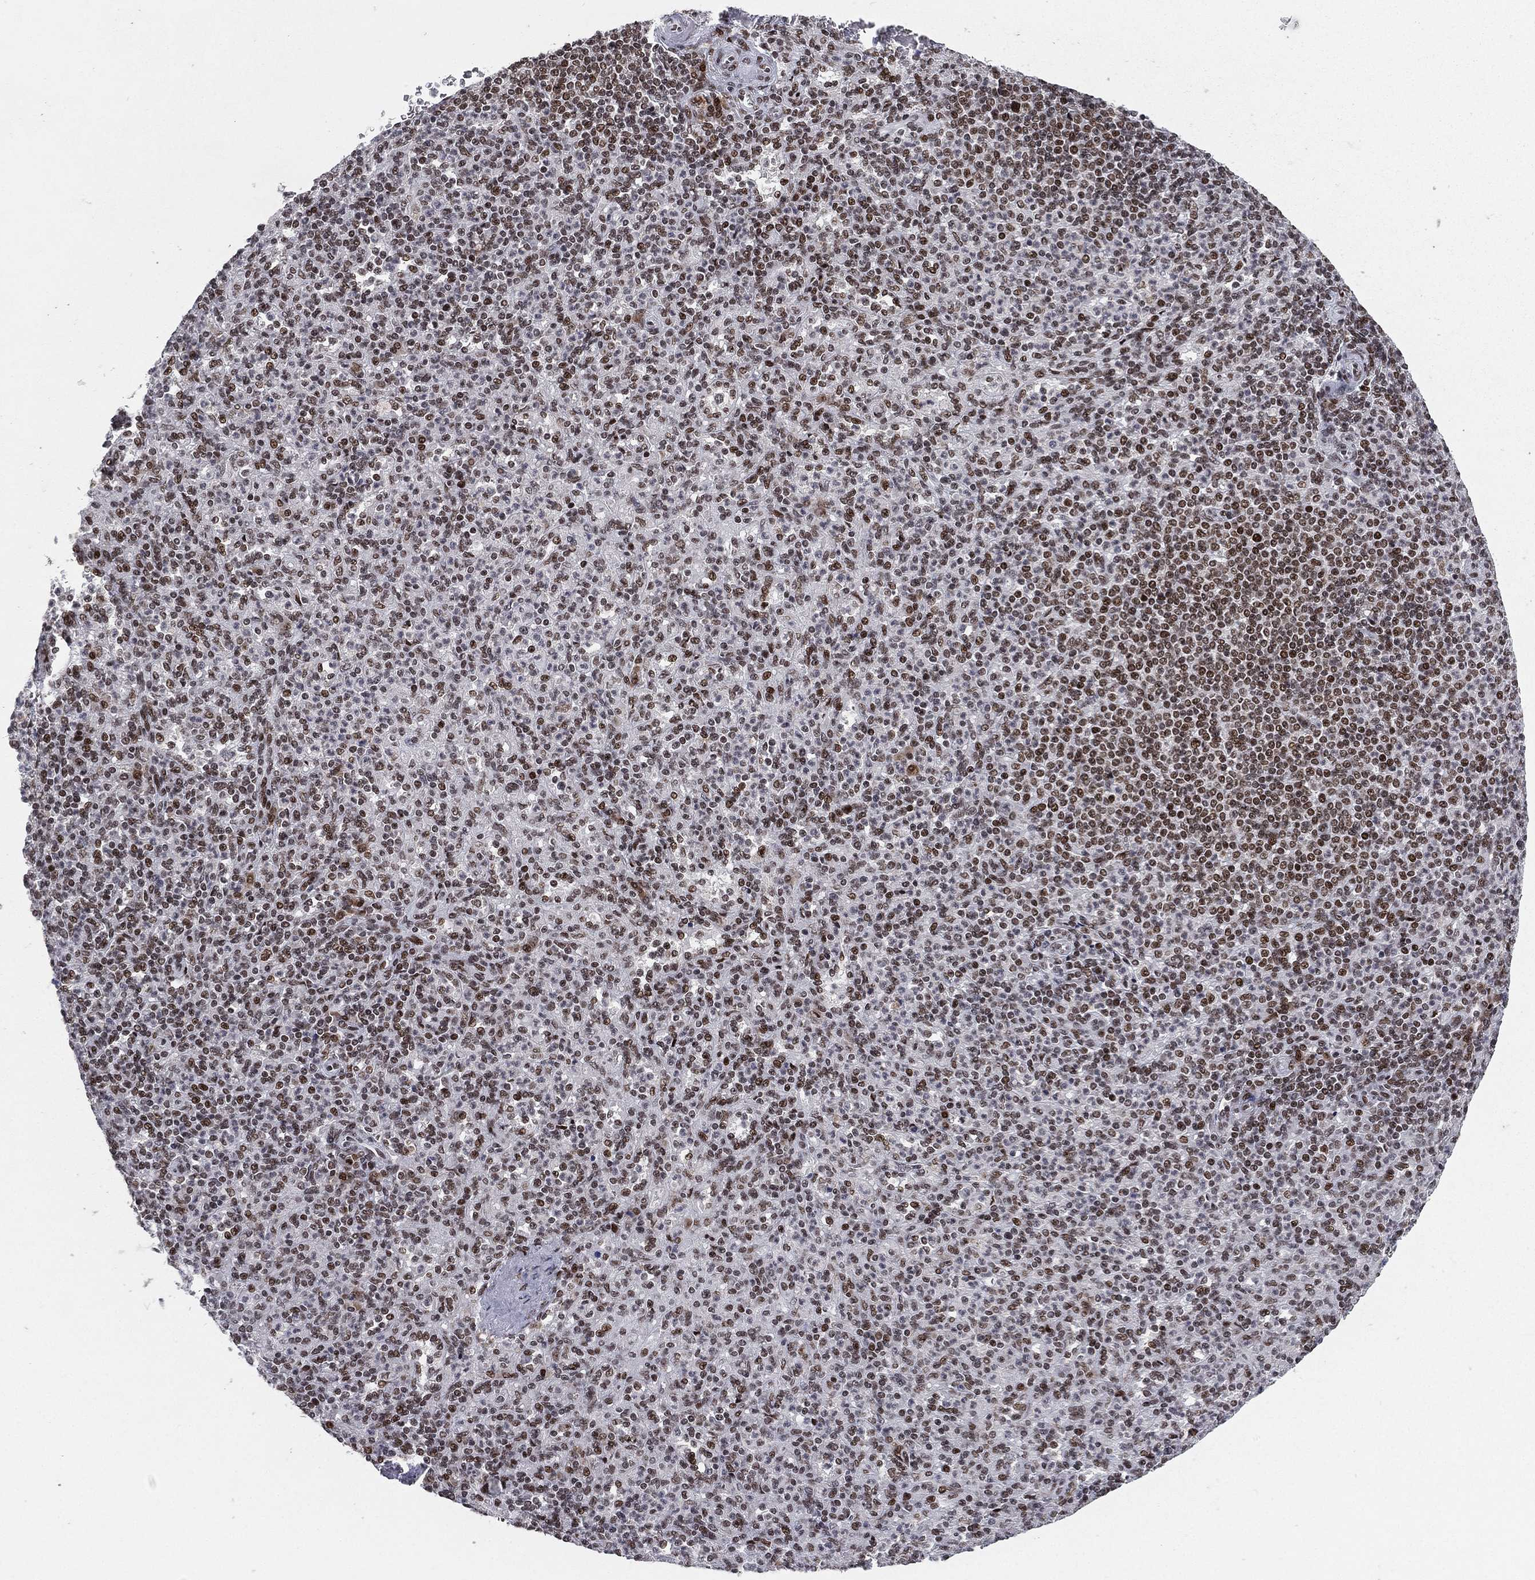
{"staining": {"intensity": "moderate", "quantity": "25%-75%", "location": "nuclear"}, "tissue": "spleen", "cell_type": "Cells in red pulp", "image_type": "normal", "snomed": [{"axis": "morphology", "description": "Normal tissue, NOS"}, {"axis": "topography", "description": "Spleen"}], "caption": "IHC of normal human spleen reveals medium levels of moderate nuclear expression in about 25%-75% of cells in red pulp. The staining was performed using DAB (3,3'-diaminobenzidine), with brown indicating positive protein expression. Nuclei are stained blue with hematoxylin.", "gene": "RTF1", "patient": {"sex": "female", "age": 74}}